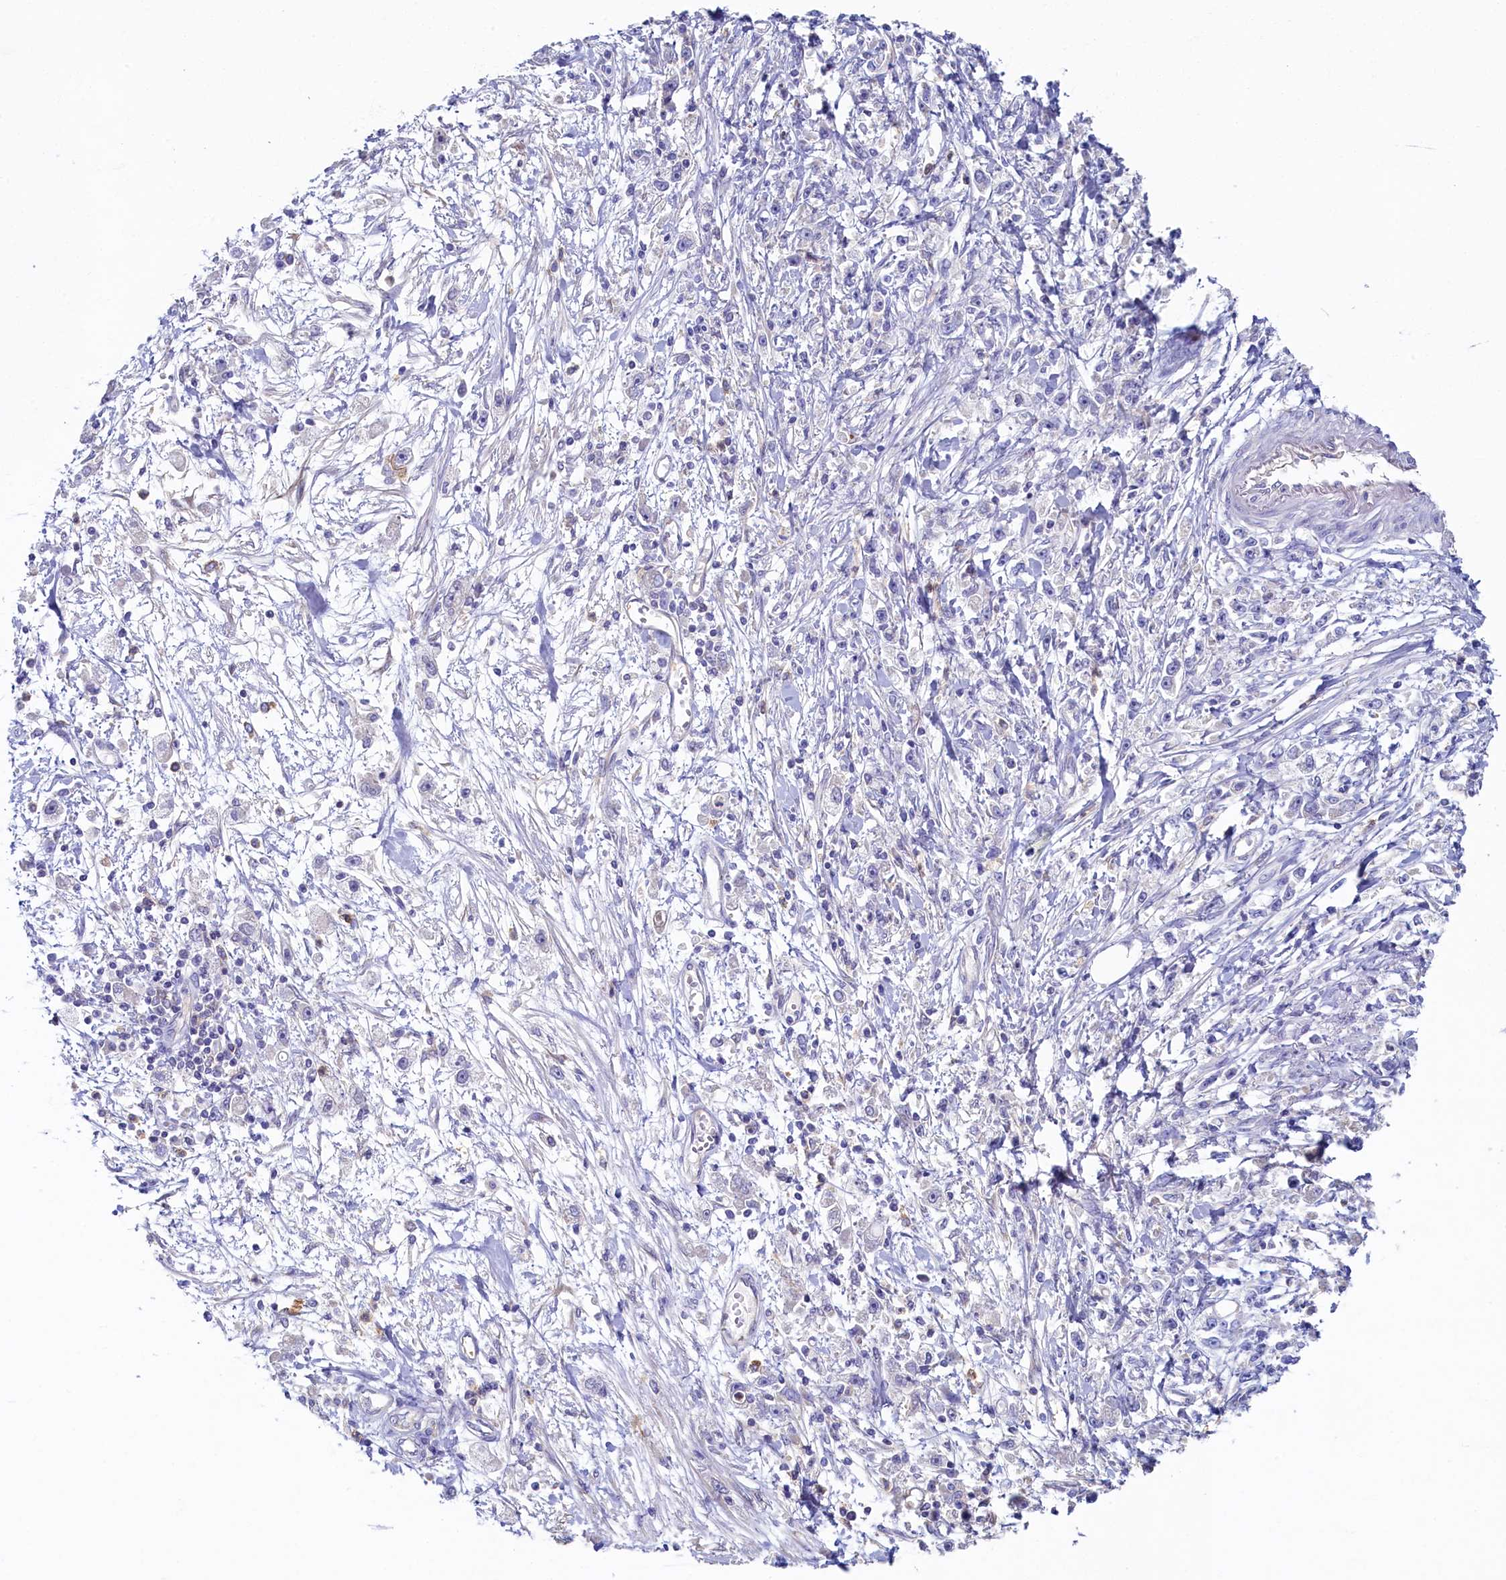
{"staining": {"intensity": "negative", "quantity": "none", "location": "none"}, "tissue": "stomach cancer", "cell_type": "Tumor cells", "image_type": "cancer", "snomed": [{"axis": "morphology", "description": "Adenocarcinoma, NOS"}, {"axis": "topography", "description": "Stomach"}], "caption": "There is no significant expression in tumor cells of stomach cancer.", "gene": "TIMM8B", "patient": {"sex": "female", "age": 59}}